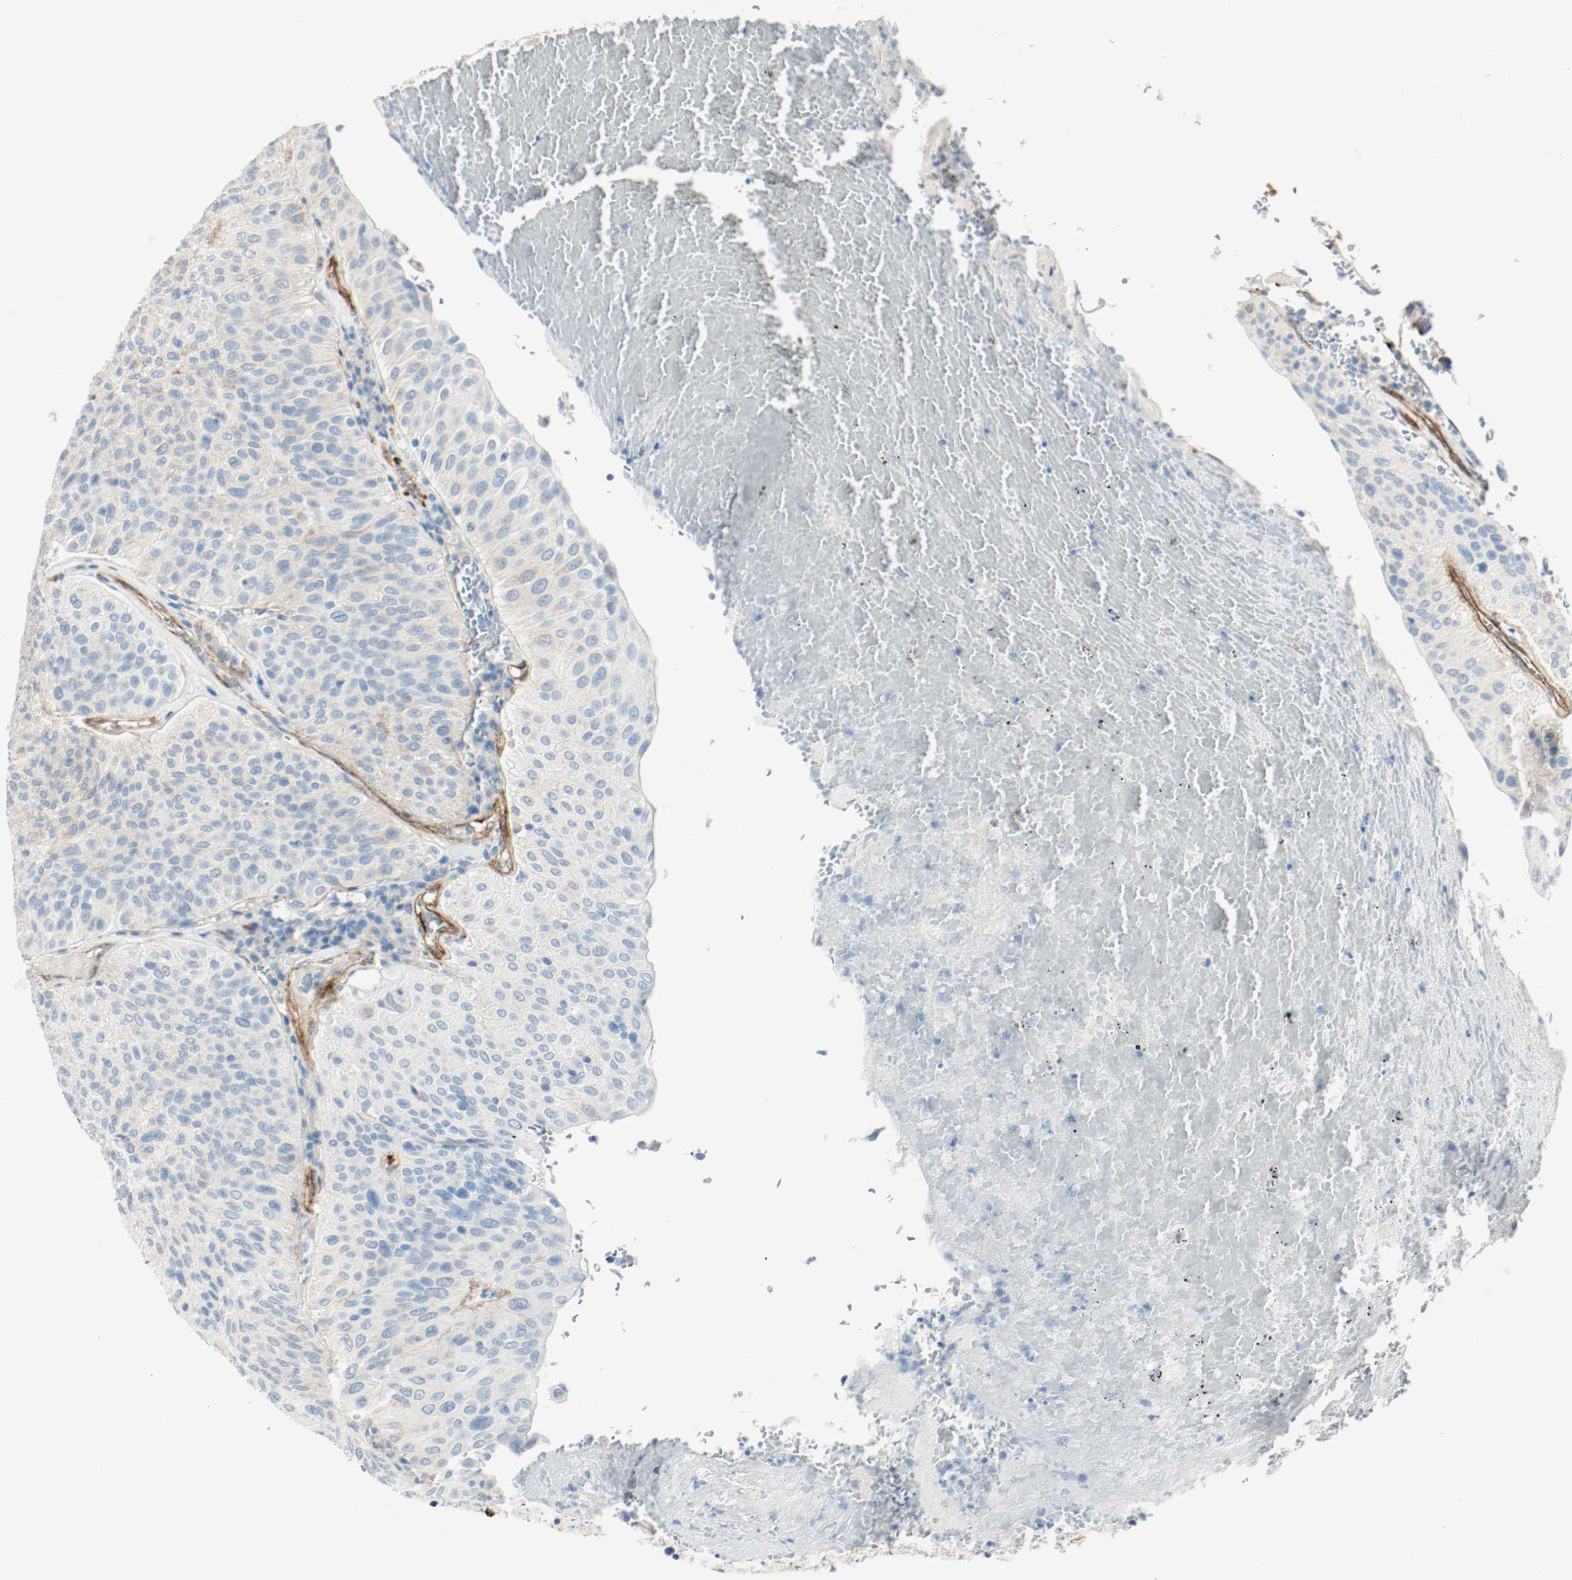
{"staining": {"intensity": "negative", "quantity": "none", "location": "none"}, "tissue": "urothelial cancer", "cell_type": "Tumor cells", "image_type": "cancer", "snomed": [{"axis": "morphology", "description": "Urothelial carcinoma, High grade"}, {"axis": "topography", "description": "Urinary bladder"}], "caption": "Tumor cells show no significant protein positivity in urothelial cancer. The staining was performed using DAB (3,3'-diaminobenzidine) to visualize the protein expression in brown, while the nuclei were stained in blue with hematoxylin (Magnification: 20x).", "gene": "LAMB1", "patient": {"sex": "male", "age": 66}}